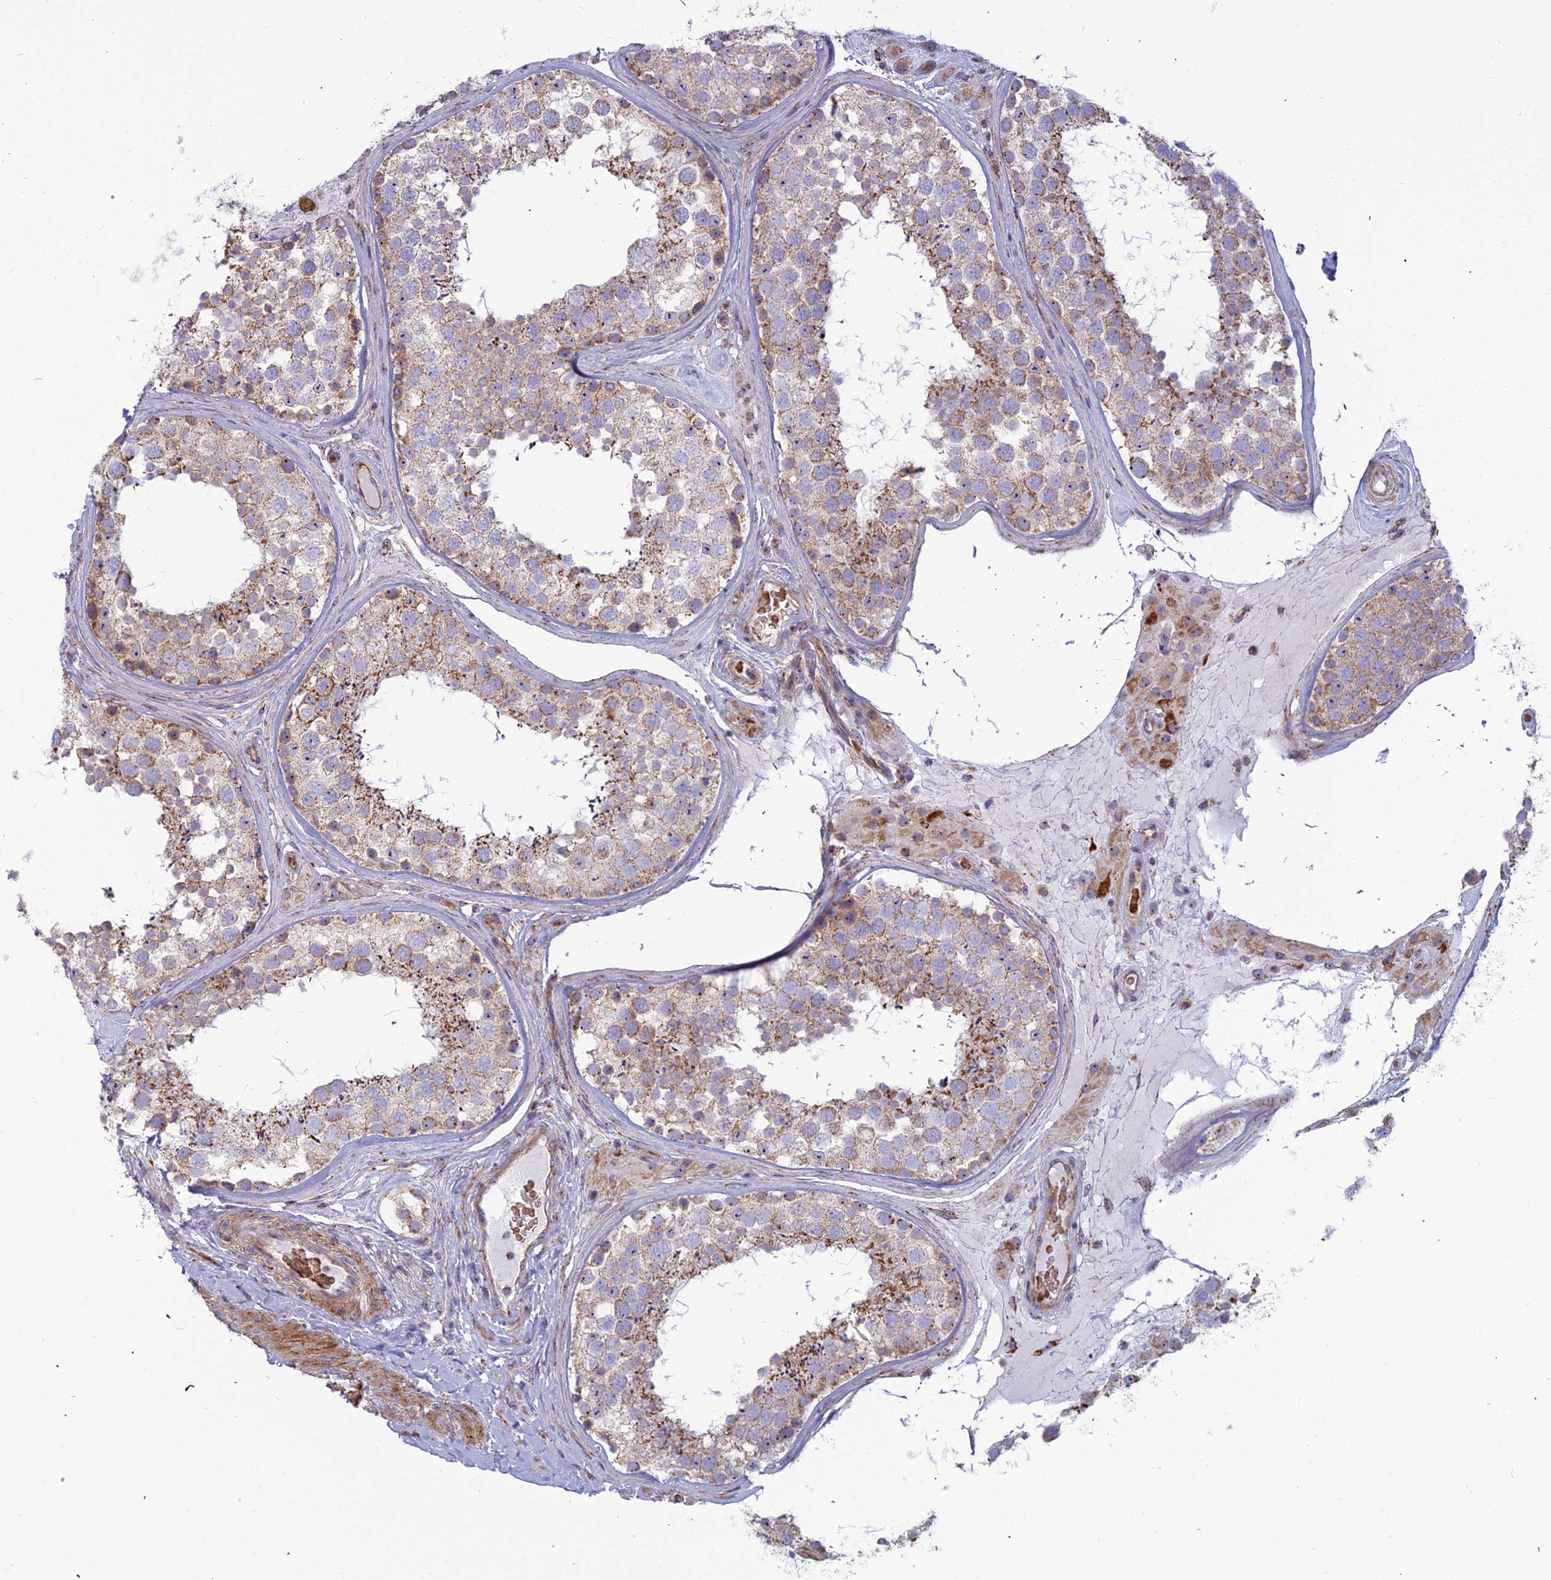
{"staining": {"intensity": "strong", "quantity": "25%-75%", "location": "cytoplasmic/membranous"}, "tissue": "testis", "cell_type": "Cells in seminiferous ducts", "image_type": "normal", "snomed": [{"axis": "morphology", "description": "Normal tissue, NOS"}, {"axis": "topography", "description": "Testis"}], "caption": "Unremarkable testis displays strong cytoplasmic/membranous staining in about 25%-75% of cells in seminiferous ducts.", "gene": "SLC35F4", "patient": {"sex": "male", "age": 46}}